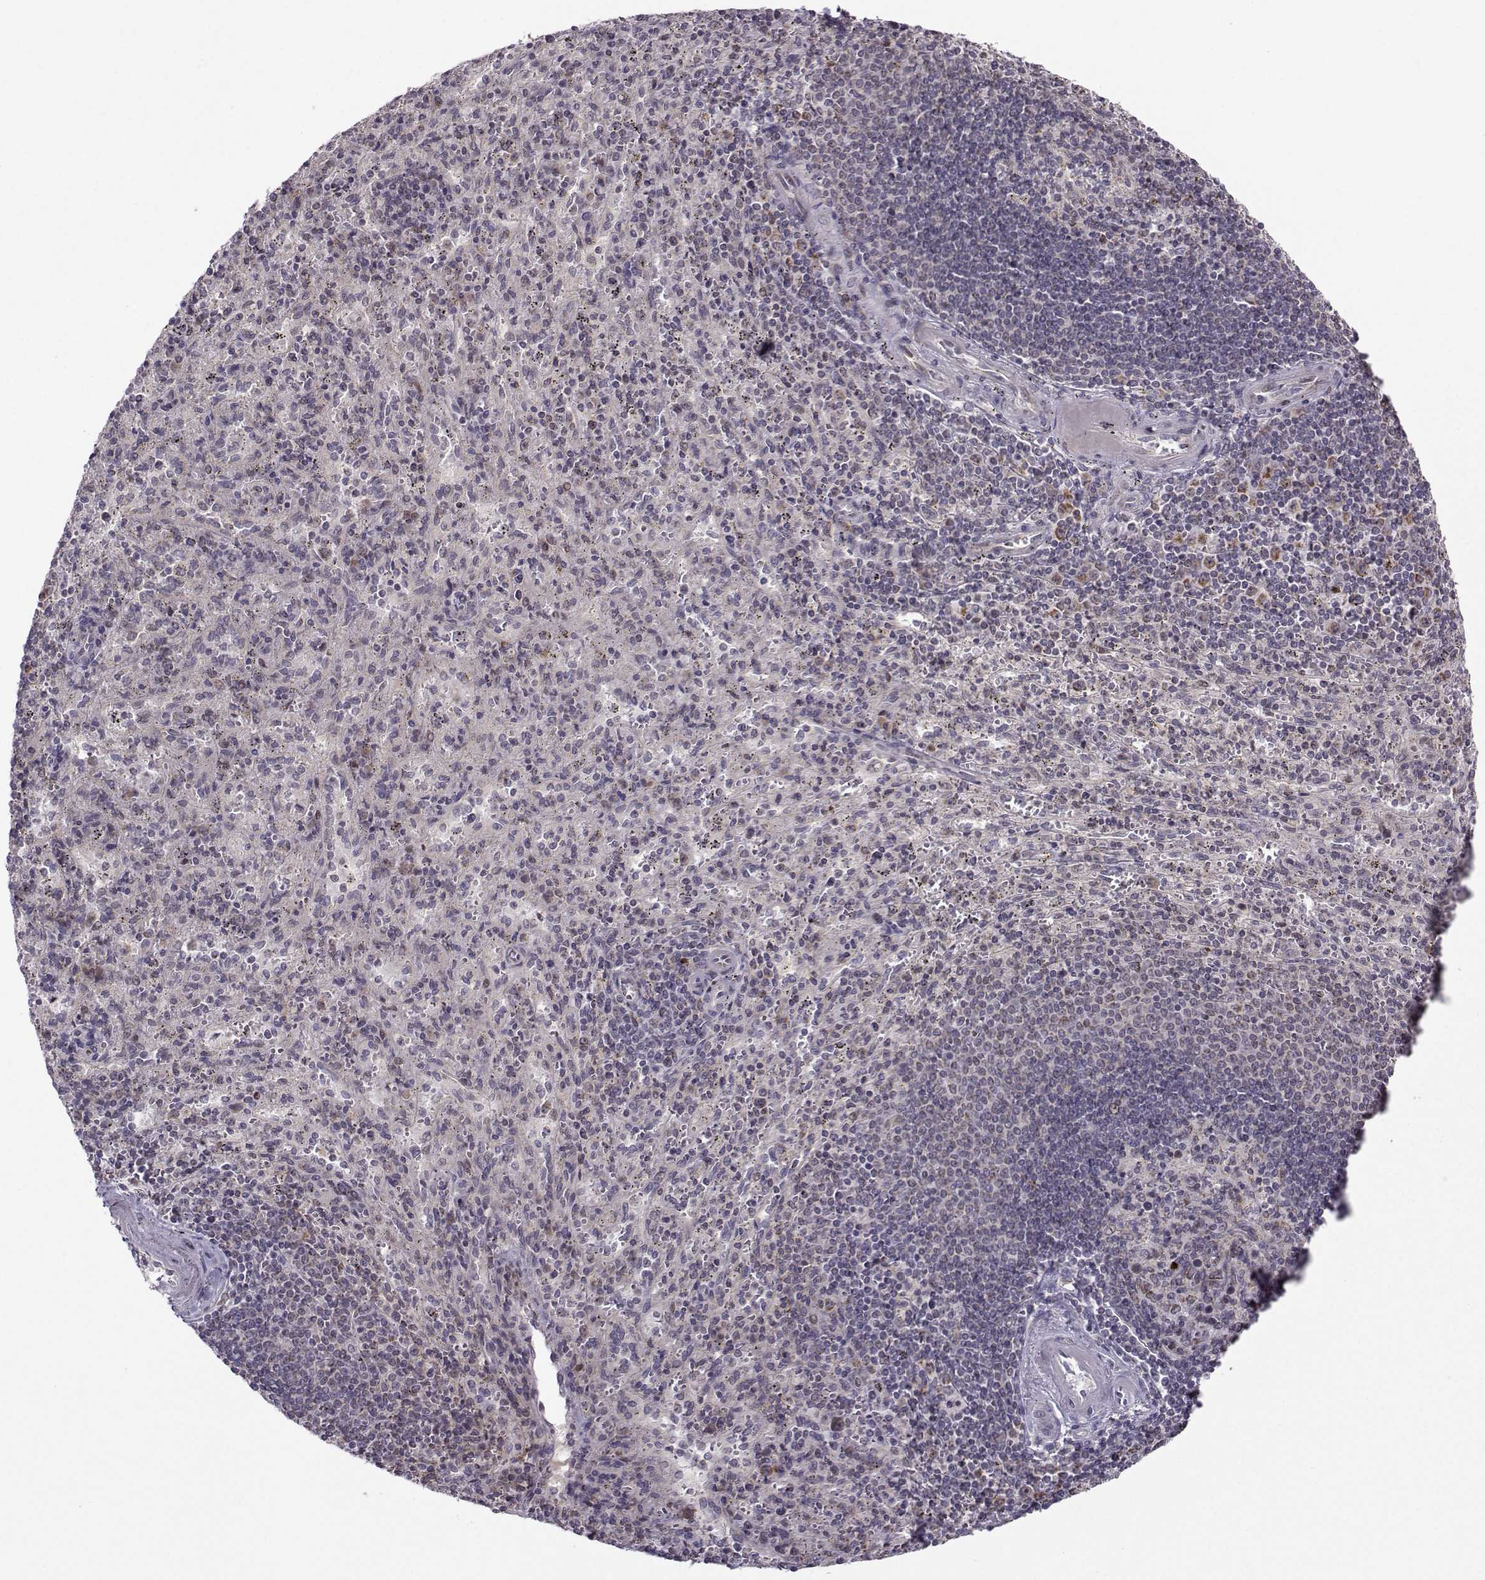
{"staining": {"intensity": "negative", "quantity": "none", "location": "none"}, "tissue": "spleen", "cell_type": "Cells in red pulp", "image_type": "normal", "snomed": [{"axis": "morphology", "description": "Normal tissue, NOS"}, {"axis": "topography", "description": "Spleen"}], "caption": "The photomicrograph exhibits no staining of cells in red pulp in benign spleen.", "gene": "NECAB3", "patient": {"sex": "male", "age": 57}}